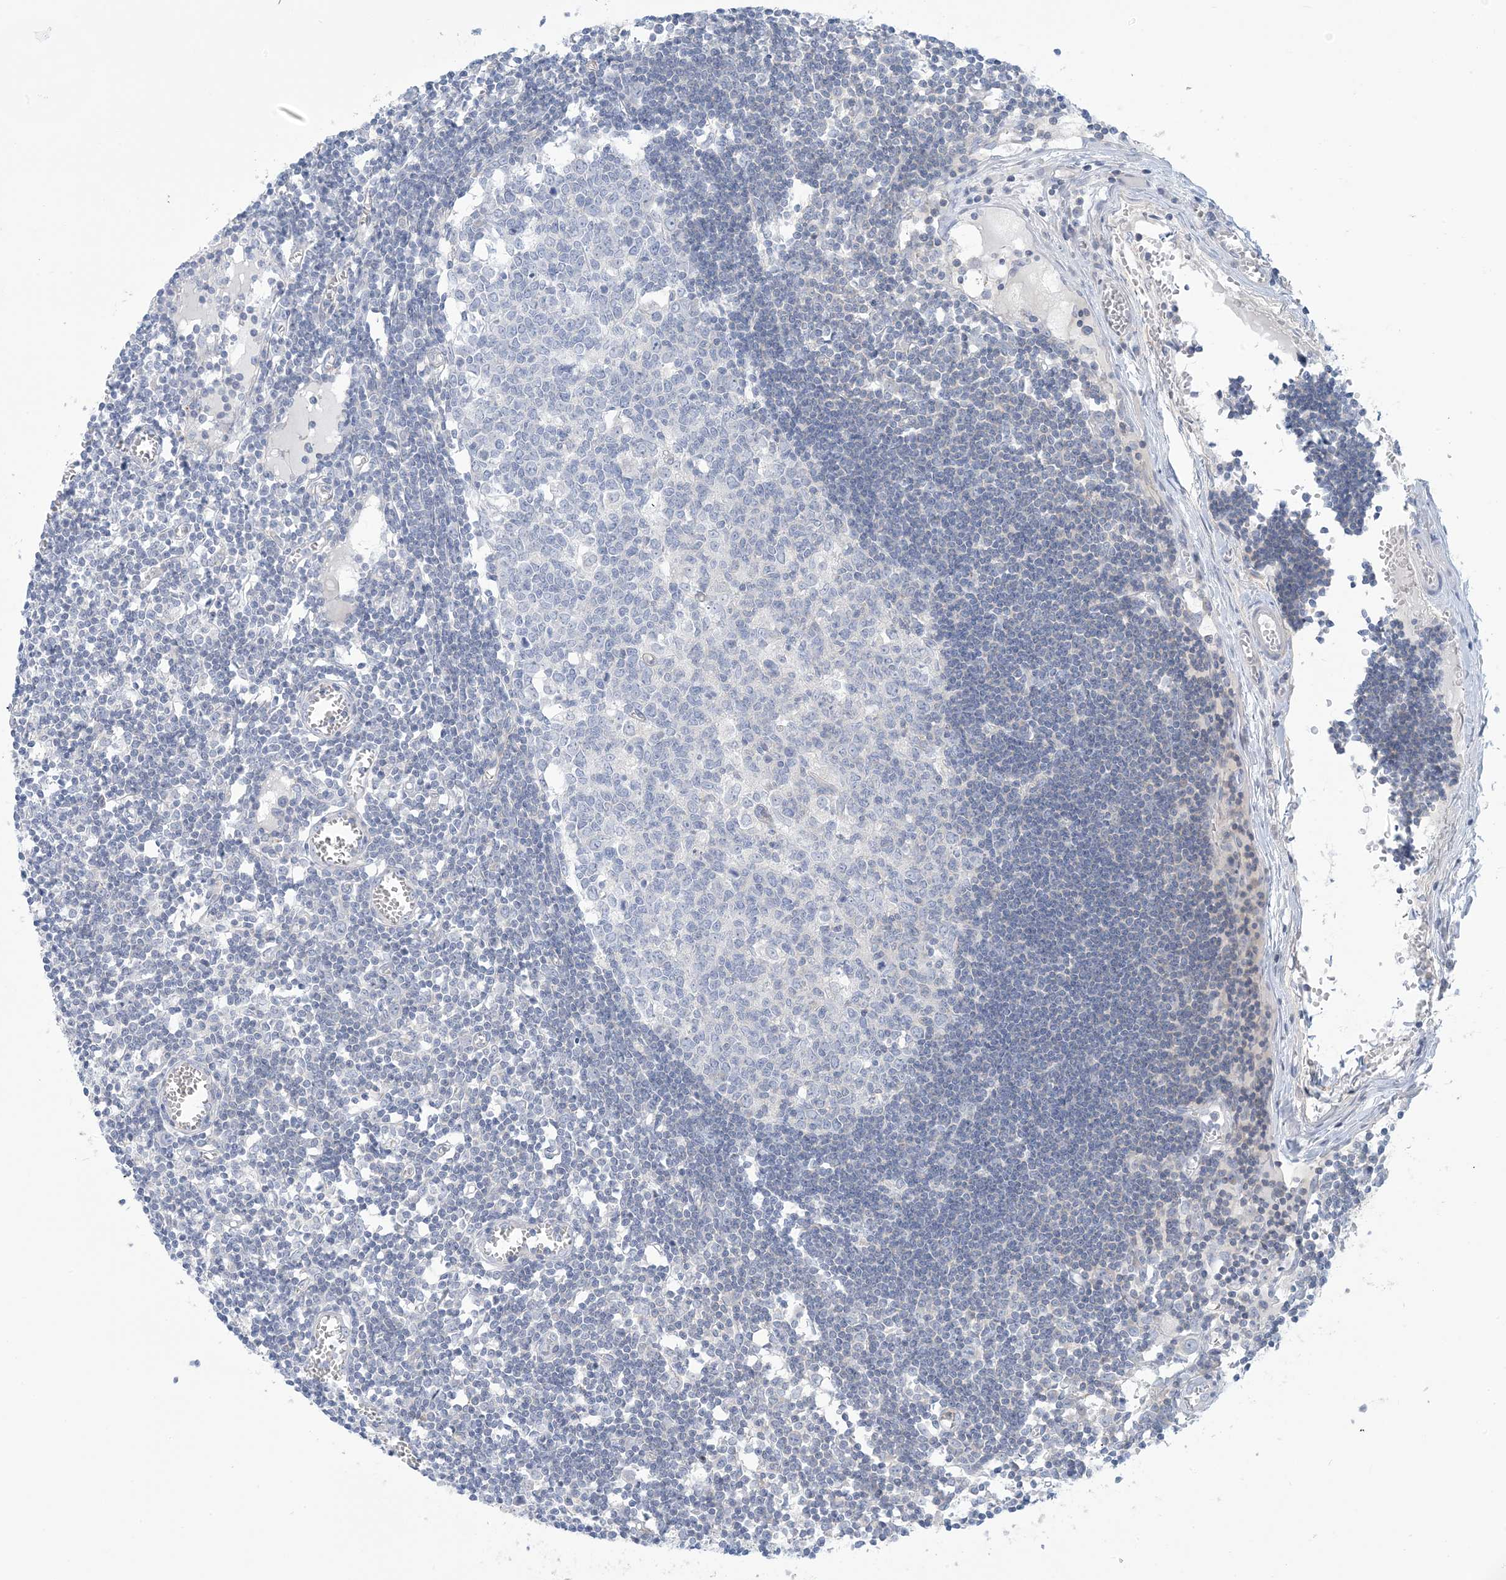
{"staining": {"intensity": "negative", "quantity": "none", "location": "none"}, "tissue": "lymph node", "cell_type": "Germinal center cells", "image_type": "normal", "snomed": [{"axis": "morphology", "description": "Normal tissue, NOS"}, {"axis": "topography", "description": "Lymph node"}], "caption": "DAB immunohistochemical staining of normal human lymph node shows no significant positivity in germinal center cells.", "gene": "MTHFD2L", "patient": {"sex": "female", "age": 11}}